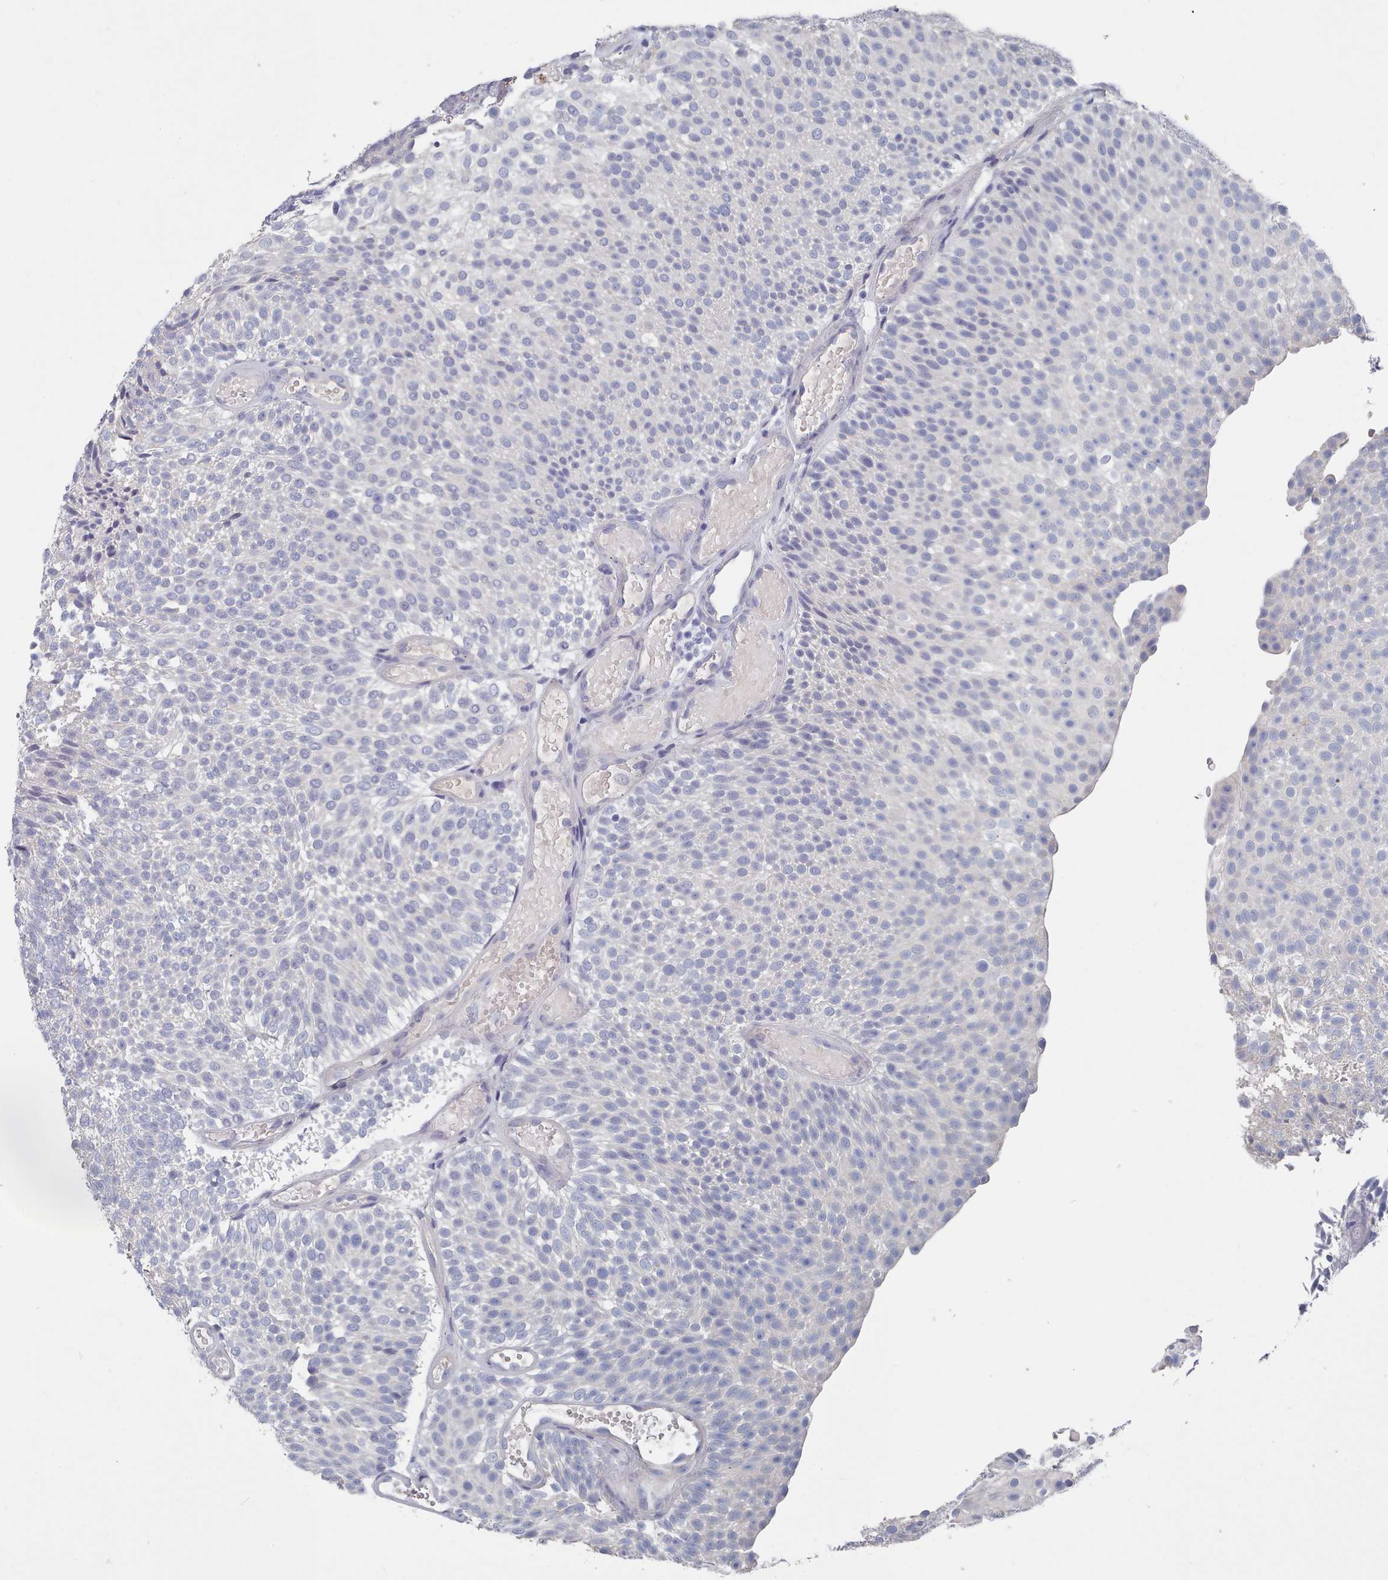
{"staining": {"intensity": "negative", "quantity": "none", "location": "none"}, "tissue": "urothelial cancer", "cell_type": "Tumor cells", "image_type": "cancer", "snomed": [{"axis": "morphology", "description": "Urothelial carcinoma, Low grade"}, {"axis": "topography", "description": "Urinary bladder"}], "caption": "Micrograph shows no significant protein expression in tumor cells of urothelial cancer. (DAB (3,3'-diaminobenzidine) immunohistochemistry with hematoxylin counter stain).", "gene": "ACAD11", "patient": {"sex": "male", "age": 78}}